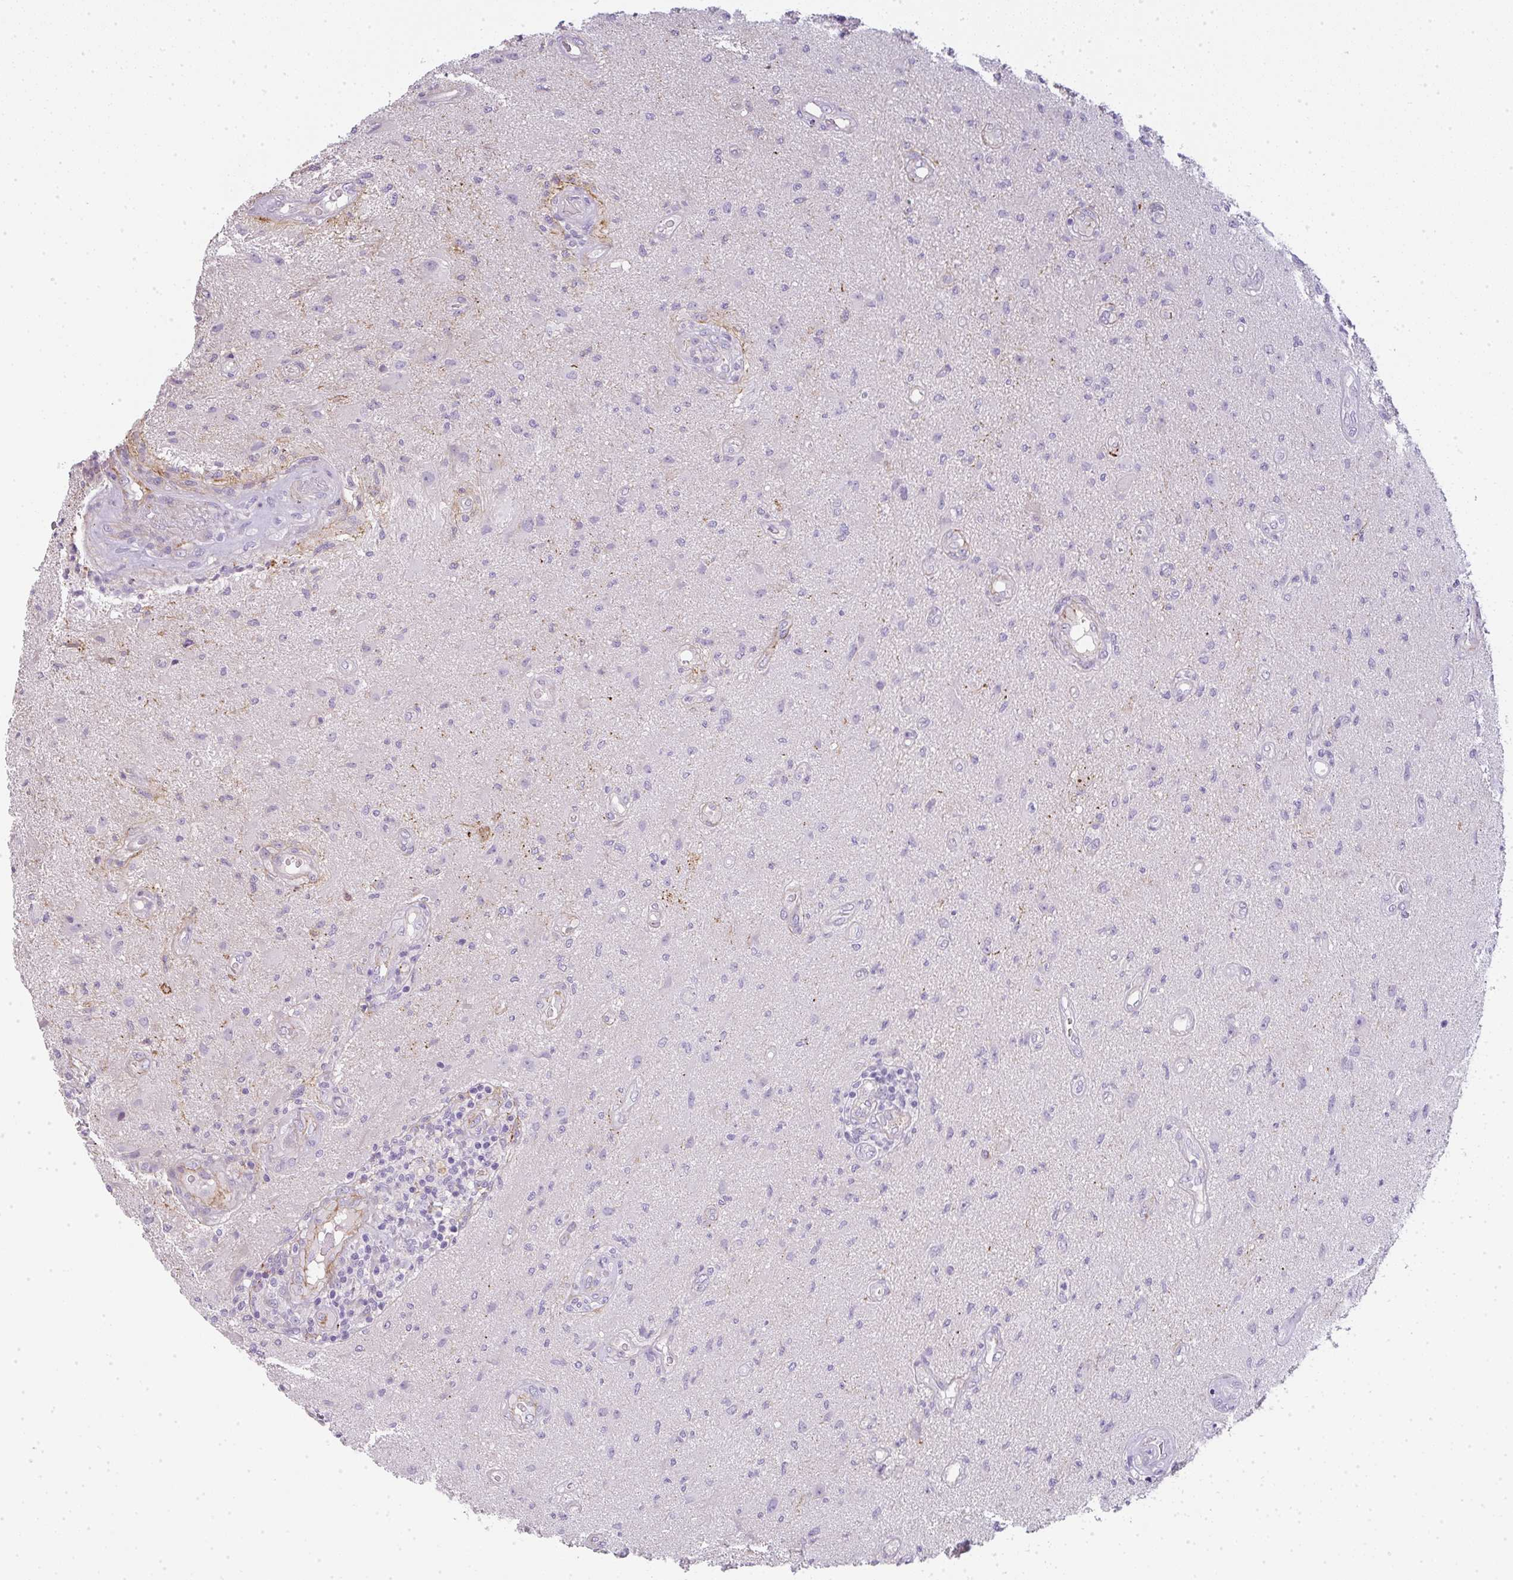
{"staining": {"intensity": "negative", "quantity": "none", "location": "none"}, "tissue": "glioma", "cell_type": "Tumor cells", "image_type": "cancer", "snomed": [{"axis": "morphology", "description": "Glioma, malignant, High grade"}, {"axis": "topography", "description": "Brain"}], "caption": "High magnification brightfield microscopy of malignant glioma (high-grade) stained with DAB (3,3'-diaminobenzidine) (brown) and counterstained with hematoxylin (blue): tumor cells show no significant expression.", "gene": "LPAR4", "patient": {"sex": "male", "age": 67}}